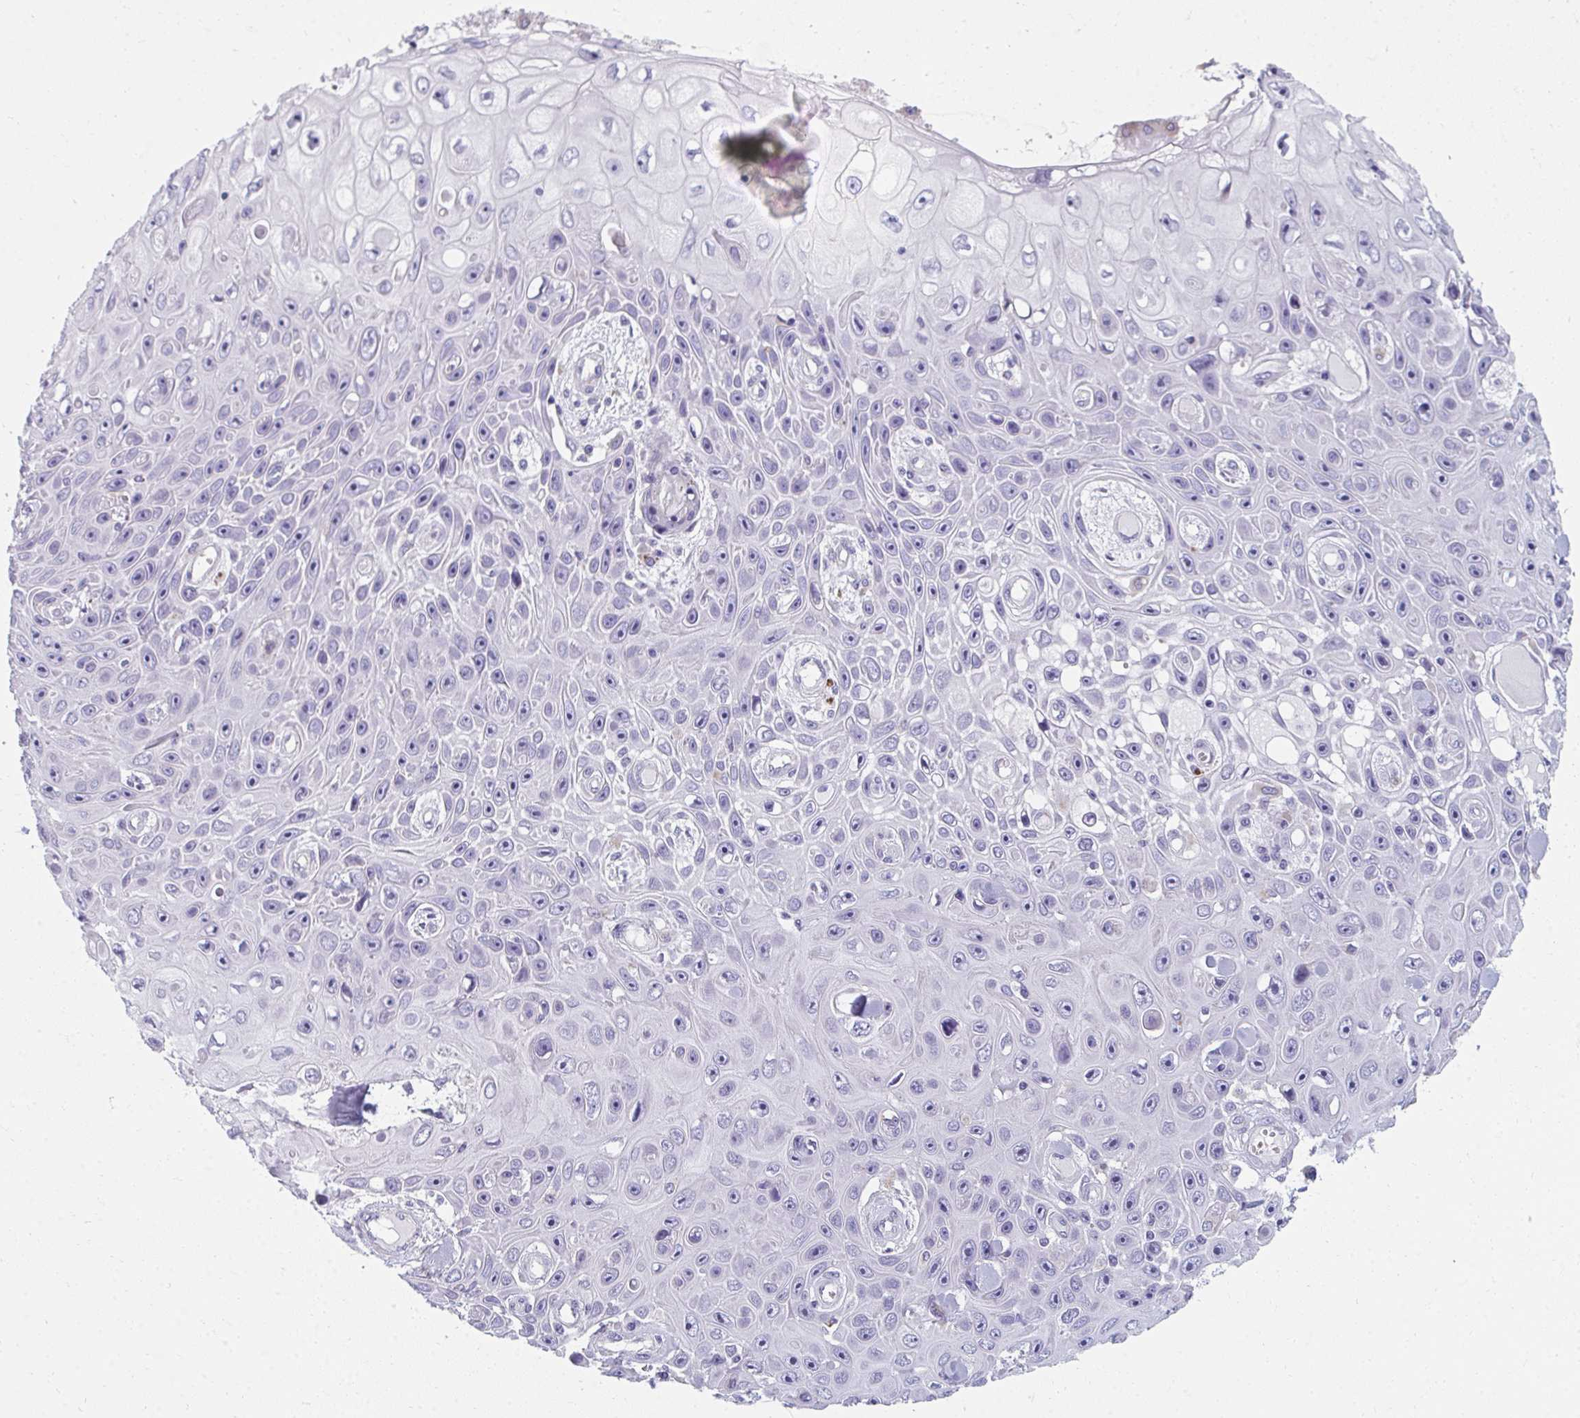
{"staining": {"intensity": "negative", "quantity": "none", "location": "none"}, "tissue": "skin cancer", "cell_type": "Tumor cells", "image_type": "cancer", "snomed": [{"axis": "morphology", "description": "Squamous cell carcinoma, NOS"}, {"axis": "topography", "description": "Skin"}], "caption": "There is no significant expression in tumor cells of skin cancer (squamous cell carcinoma). (DAB immunohistochemistry (IHC) visualized using brightfield microscopy, high magnification).", "gene": "EIF1AD", "patient": {"sex": "male", "age": 82}}